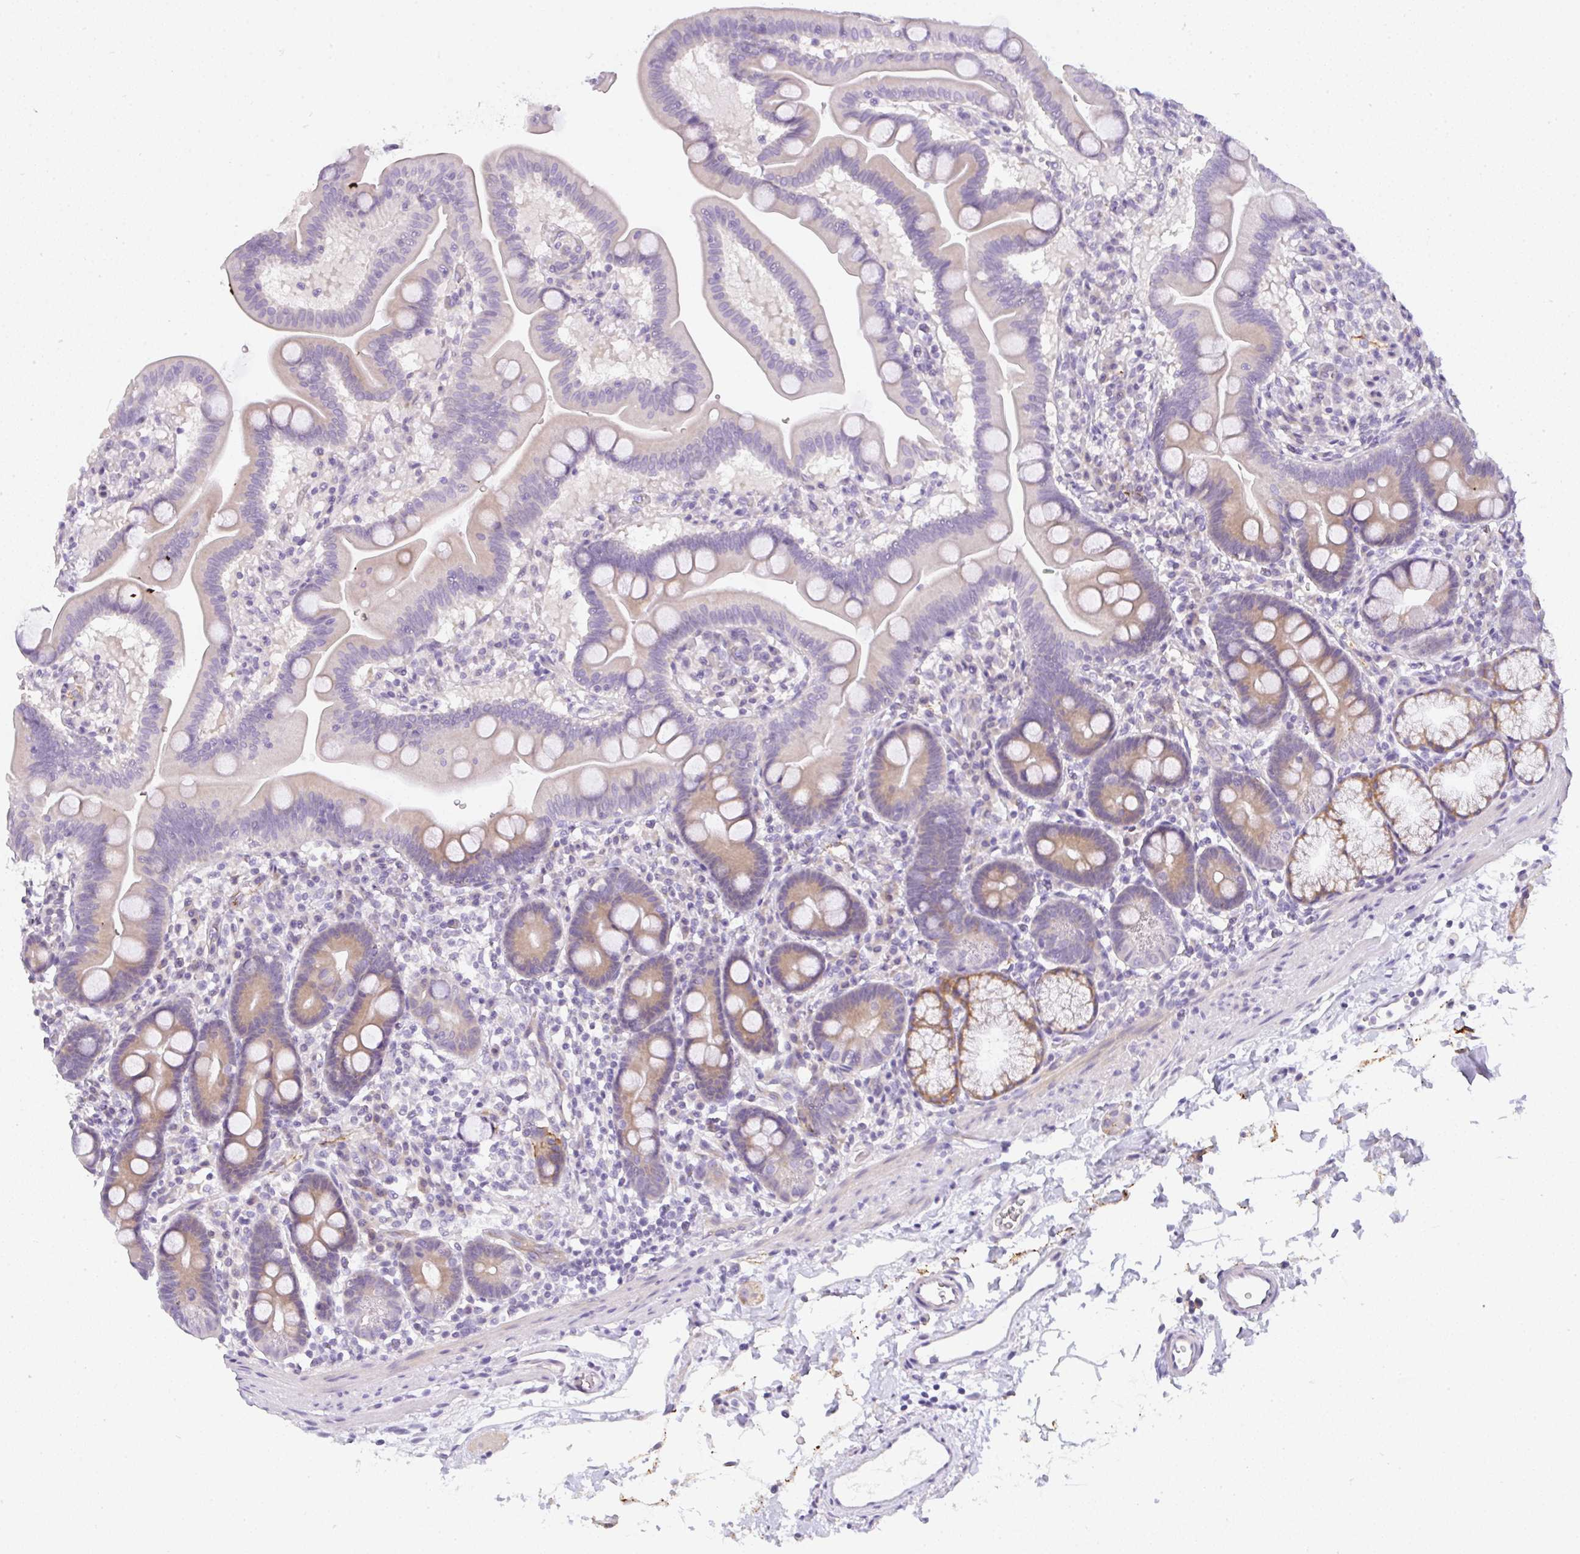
{"staining": {"intensity": "moderate", "quantity": "<25%", "location": "cytoplasmic/membranous"}, "tissue": "duodenum", "cell_type": "Glandular cells", "image_type": "normal", "snomed": [{"axis": "morphology", "description": "Normal tissue, NOS"}, {"axis": "topography", "description": "Duodenum"}], "caption": "Immunohistochemical staining of normal duodenum demonstrates low levels of moderate cytoplasmic/membranous expression in about <25% of glandular cells.", "gene": "LPAR4", "patient": {"sex": "male", "age": 59}}